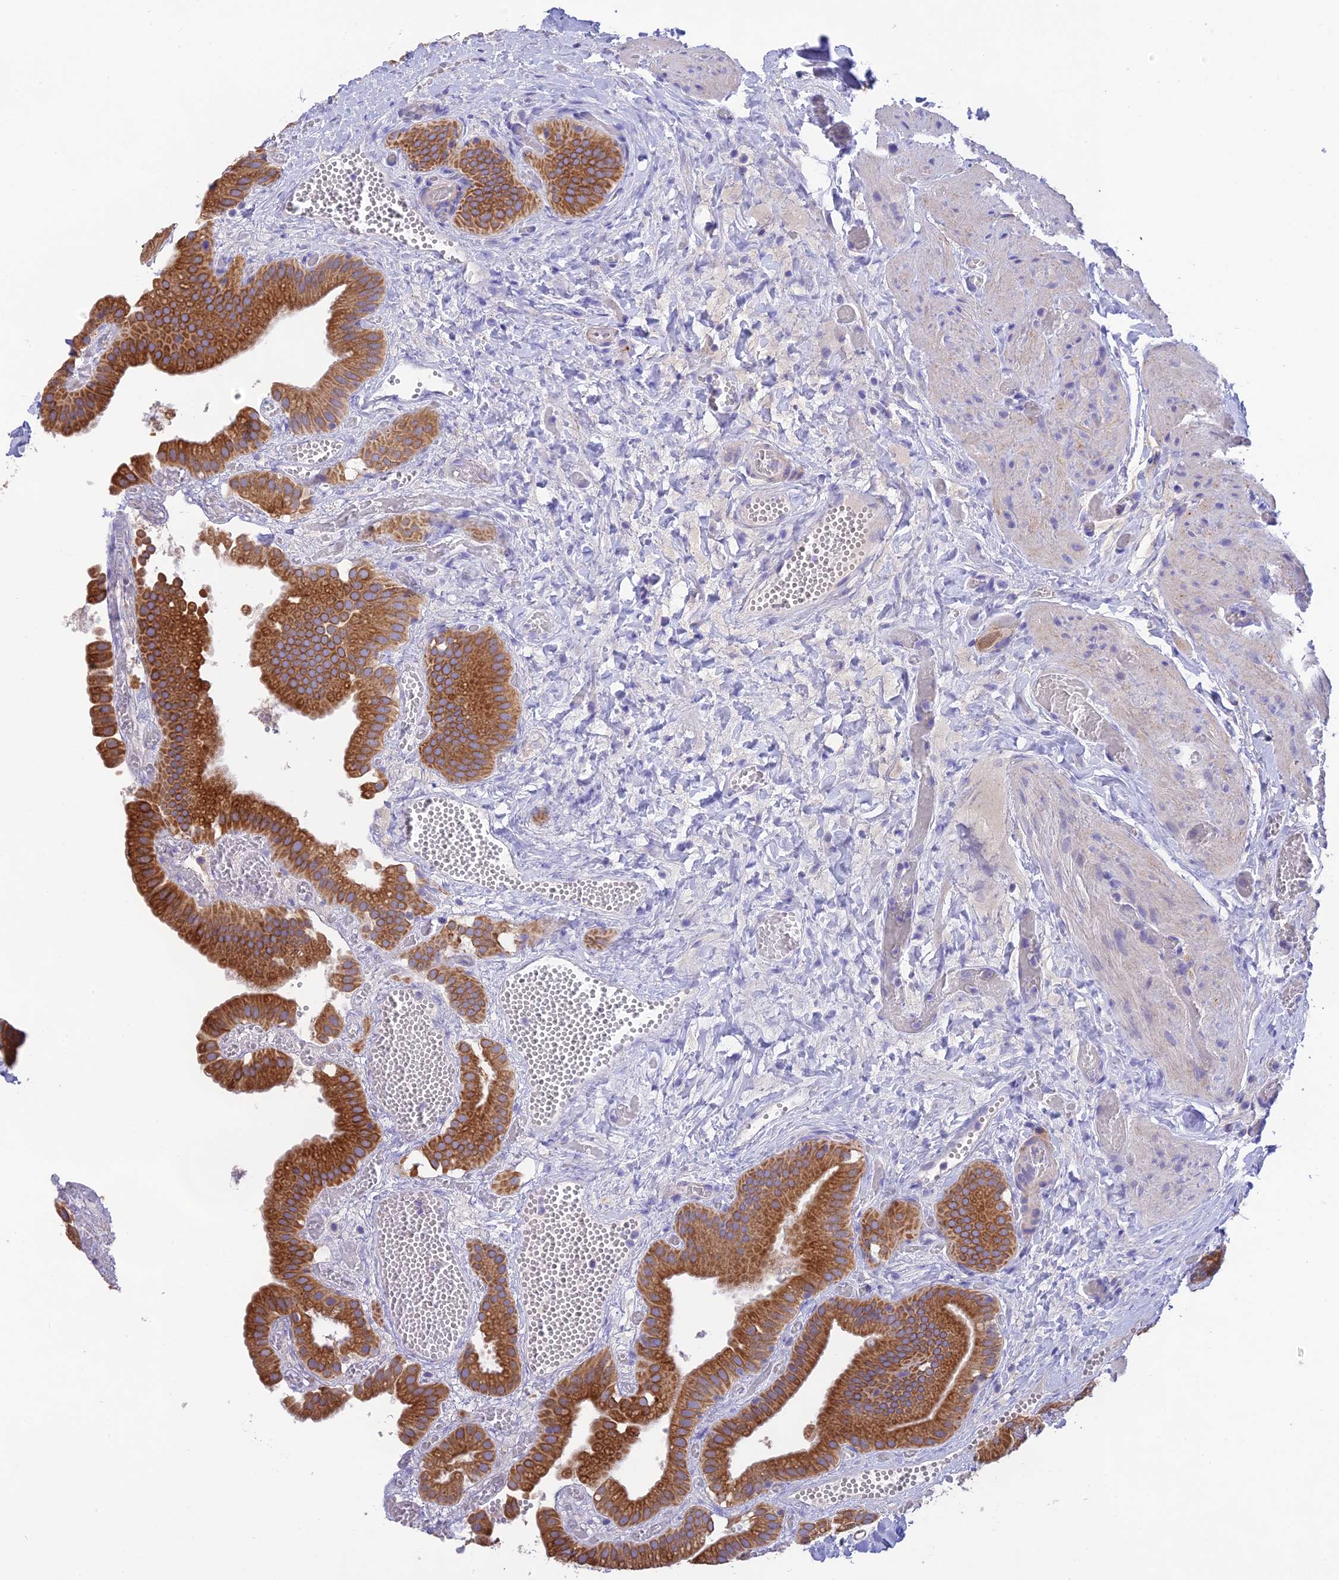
{"staining": {"intensity": "strong", "quantity": ">75%", "location": "cytoplasmic/membranous"}, "tissue": "gallbladder", "cell_type": "Glandular cells", "image_type": "normal", "snomed": [{"axis": "morphology", "description": "Normal tissue, NOS"}, {"axis": "topography", "description": "Gallbladder"}], "caption": "Immunohistochemical staining of unremarkable gallbladder demonstrates strong cytoplasmic/membranous protein staining in approximately >75% of glandular cells. (DAB IHC with brightfield microscopy, high magnification).", "gene": "HSD17B2", "patient": {"sex": "female", "age": 64}}